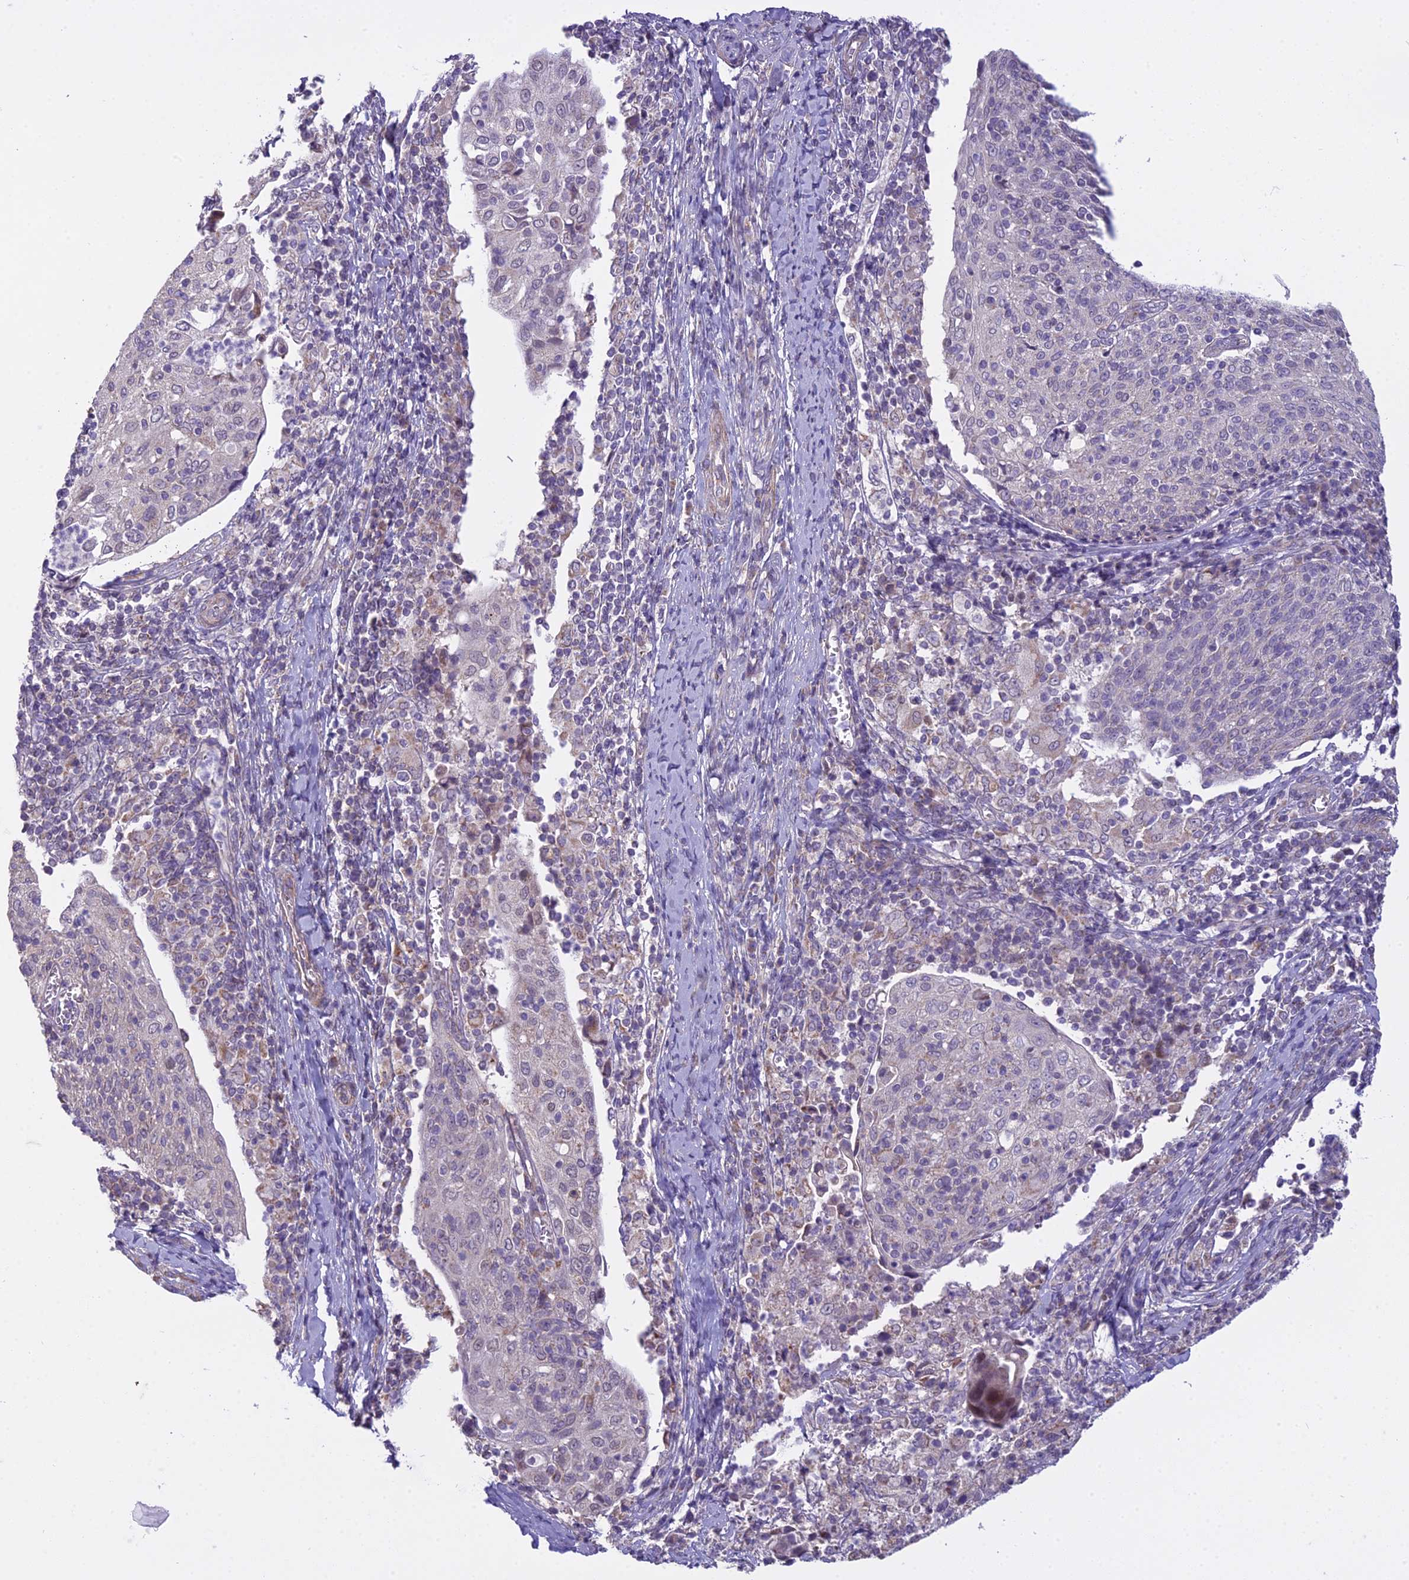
{"staining": {"intensity": "negative", "quantity": "none", "location": "none"}, "tissue": "cervical cancer", "cell_type": "Tumor cells", "image_type": "cancer", "snomed": [{"axis": "morphology", "description": "Squamous cell carcinoma, NOS"}, {"axis": "topography", "description": "Cervix"}], "caption": "There is no significant staining in tumor cells of cervical squamous cell carcinoma.", "gene": "DUS2", "patient": {"sex": "female", "age": 52}}